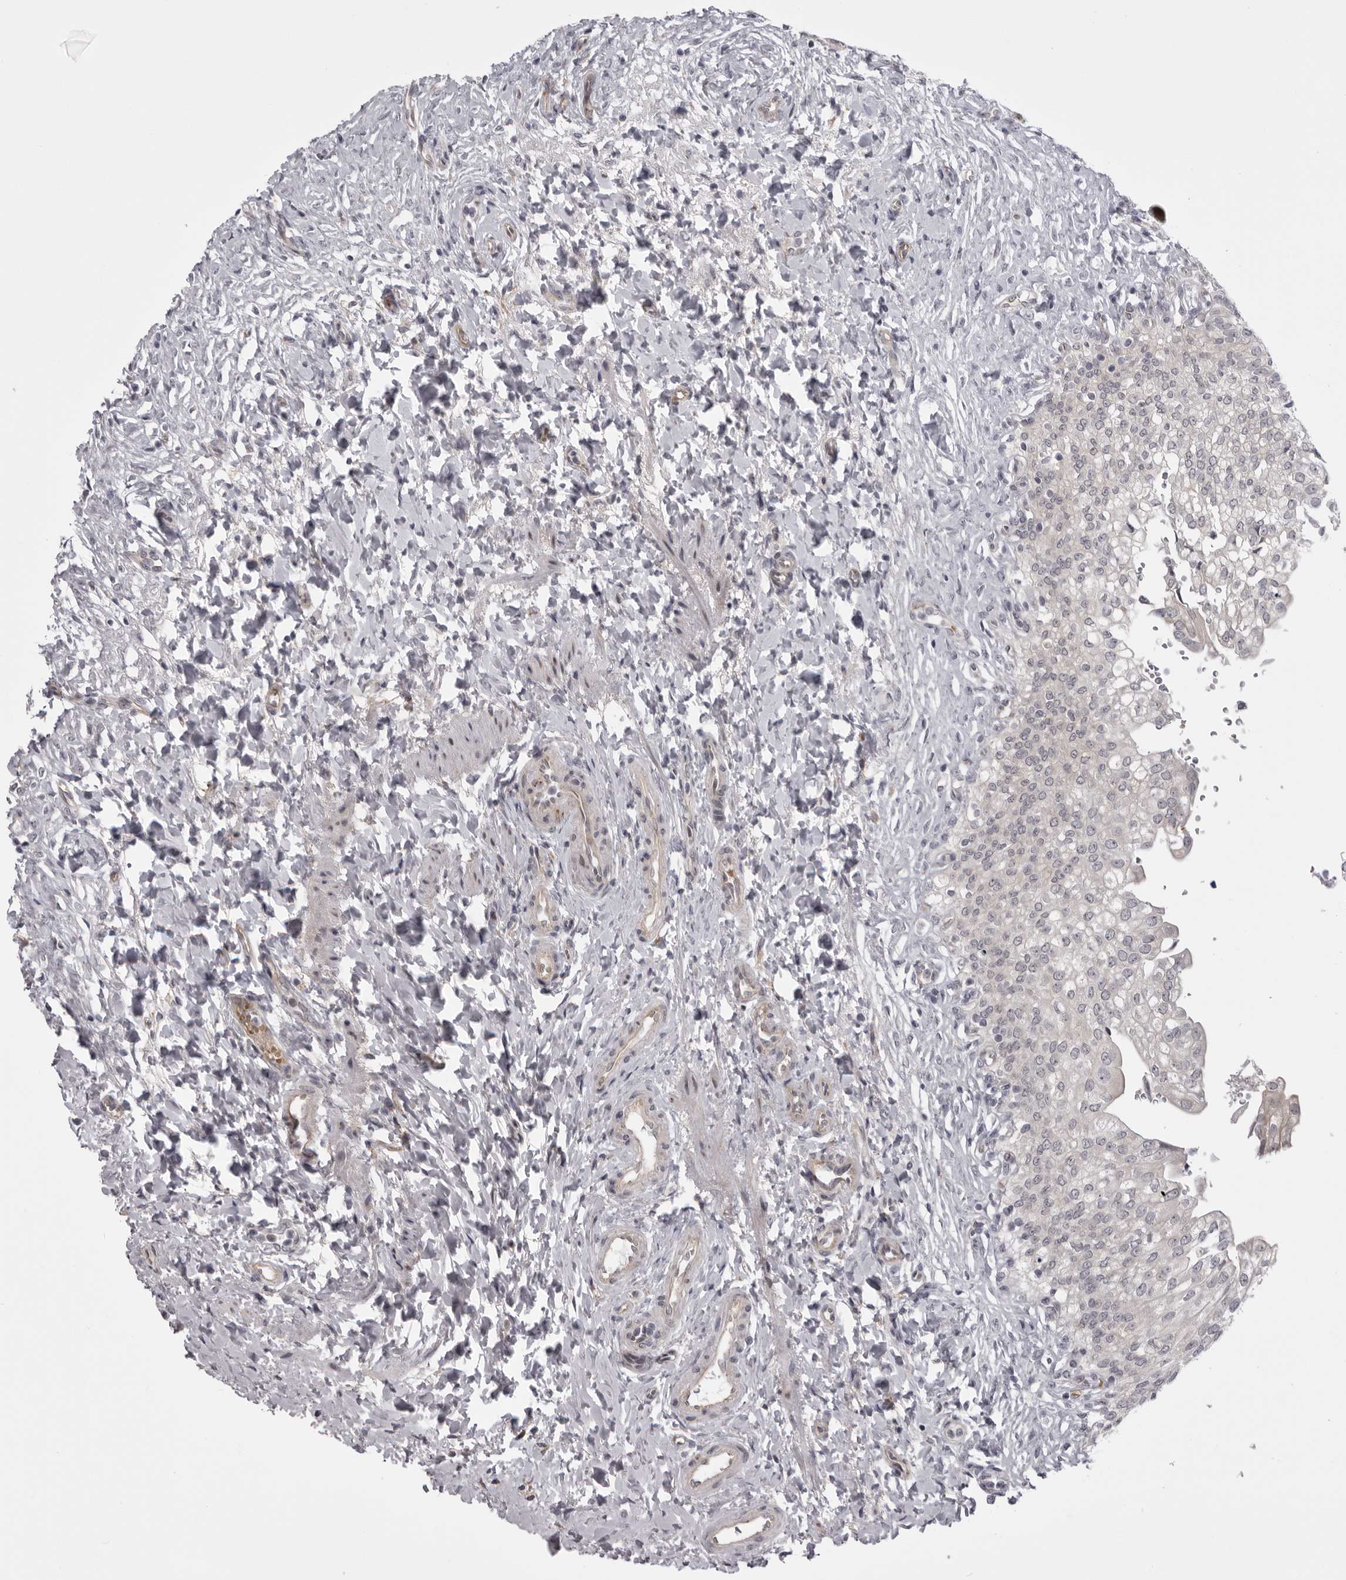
{"staining": {"intensity": "weak", "quantity": "<25%", "location": "cytoplasmic/membranous"}, "tissue": "urinary bladder", "cell_type": "Urothelial cells", "image_type": "normal", "snomed": [{"axis": "morphology", "description": "Urothelial carcinoma, High grade"}, {"axis": "topography", "description": "Urinary bladder"}], "caption": "Immunohistochemical staining of unremarkable urinary bladder reveals no significant expression in urothelial cells. Nuclei are stained in blue.", "gene": "EPHA10", "patient": {"sex": "male", "age": 46}}